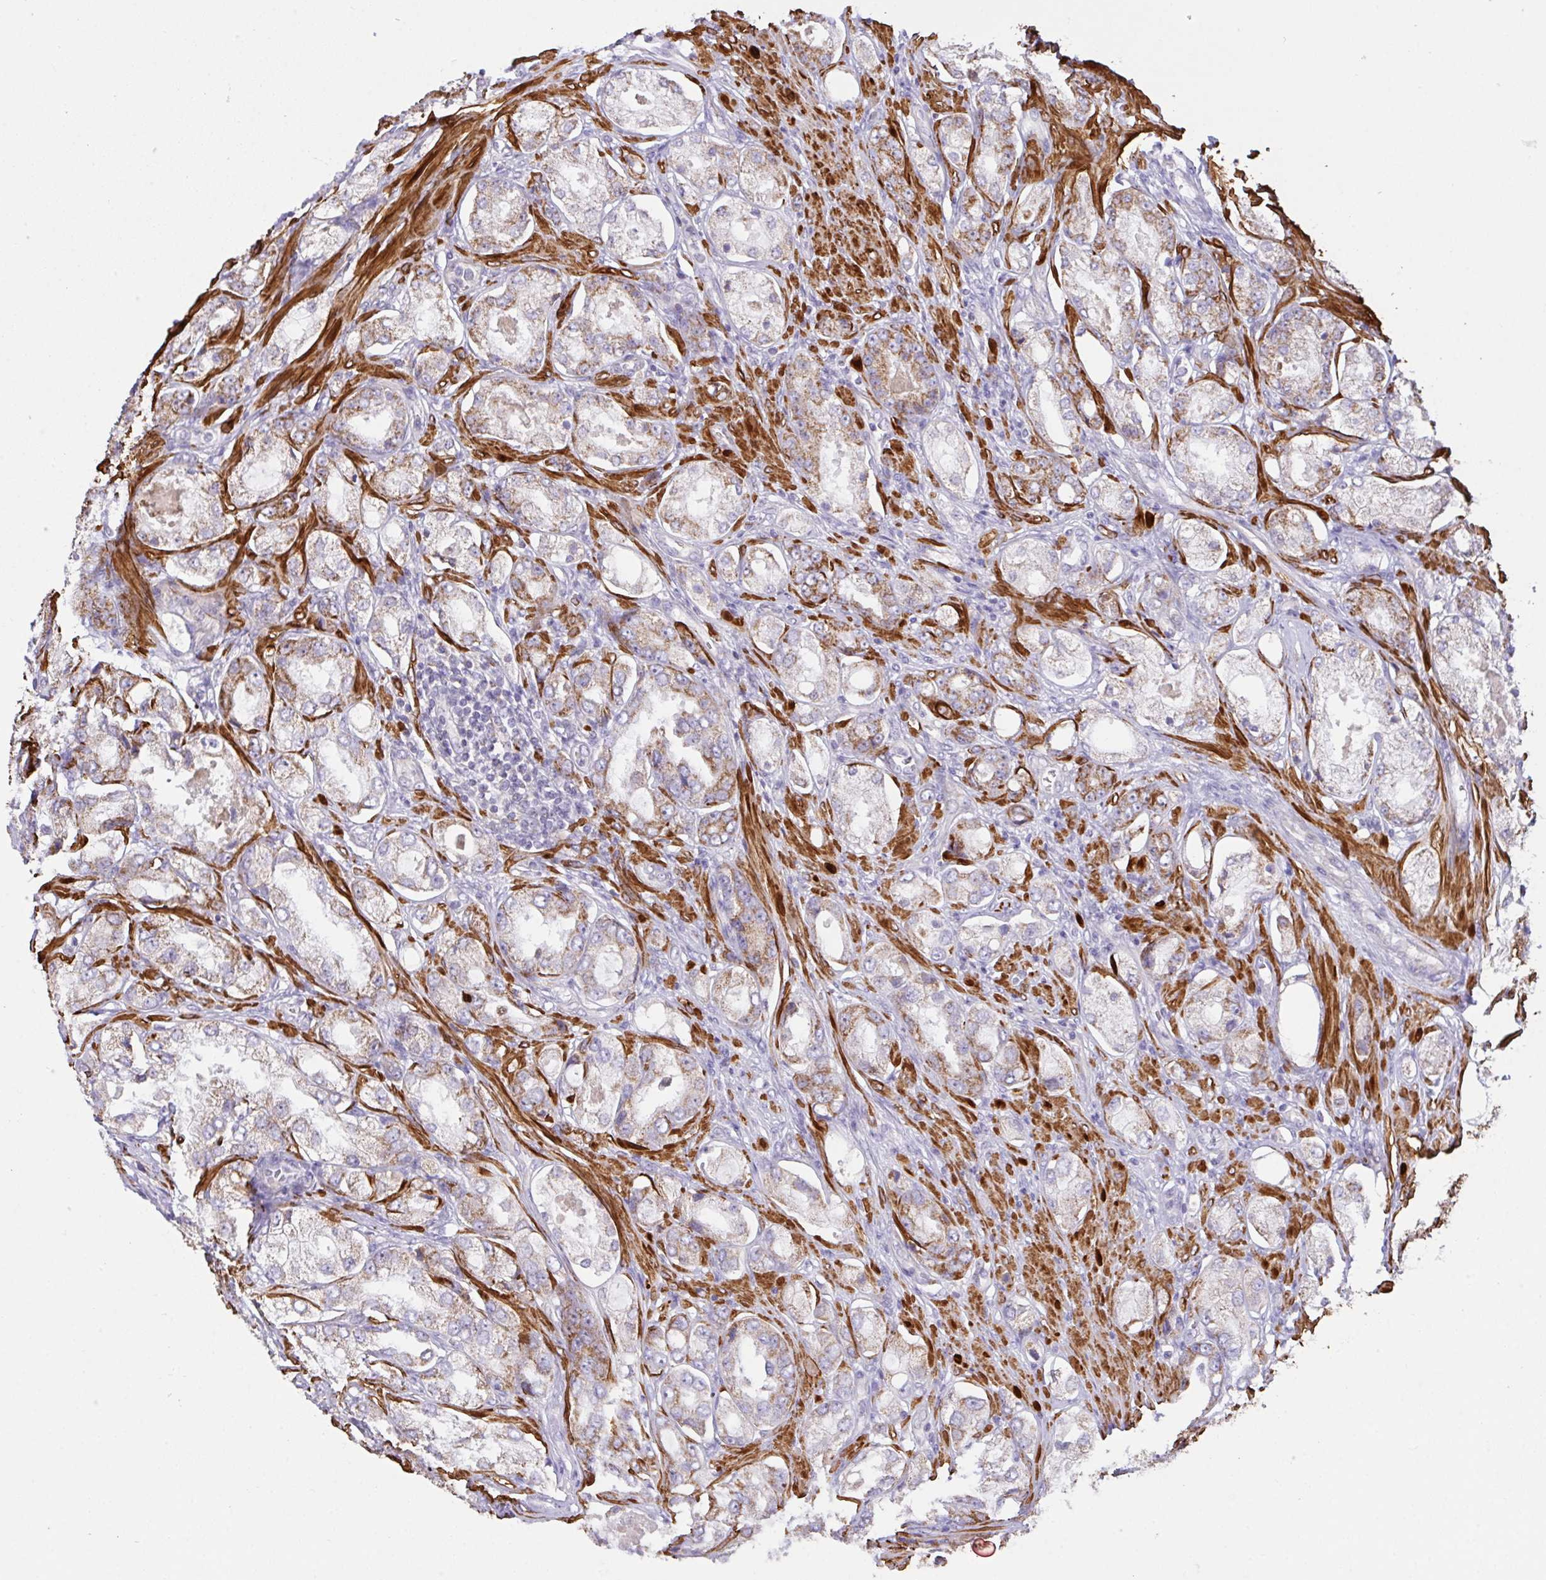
{"staining": {"intensity": "moderate", "quantity": ">75%", "location": "cytoplasmic/membranous"}, "tissue": "prostate cancer", "cell_type": "Tumor cells", "image_type": "cancer", "snomed": [{"axis": "morphology", "description": "Adenocarcinoma, Low grade"}, {"axis": "topography", "description": "Prostate"}], "caption": "Human prostate low-grade adenocarcinoma stained for a protein (brown) shows moderate cytoplasmic/membranous positive staining in about >75% of tumor cells.", "gene": "CHDH", "patient": {"sex": "male", "age": 68}}